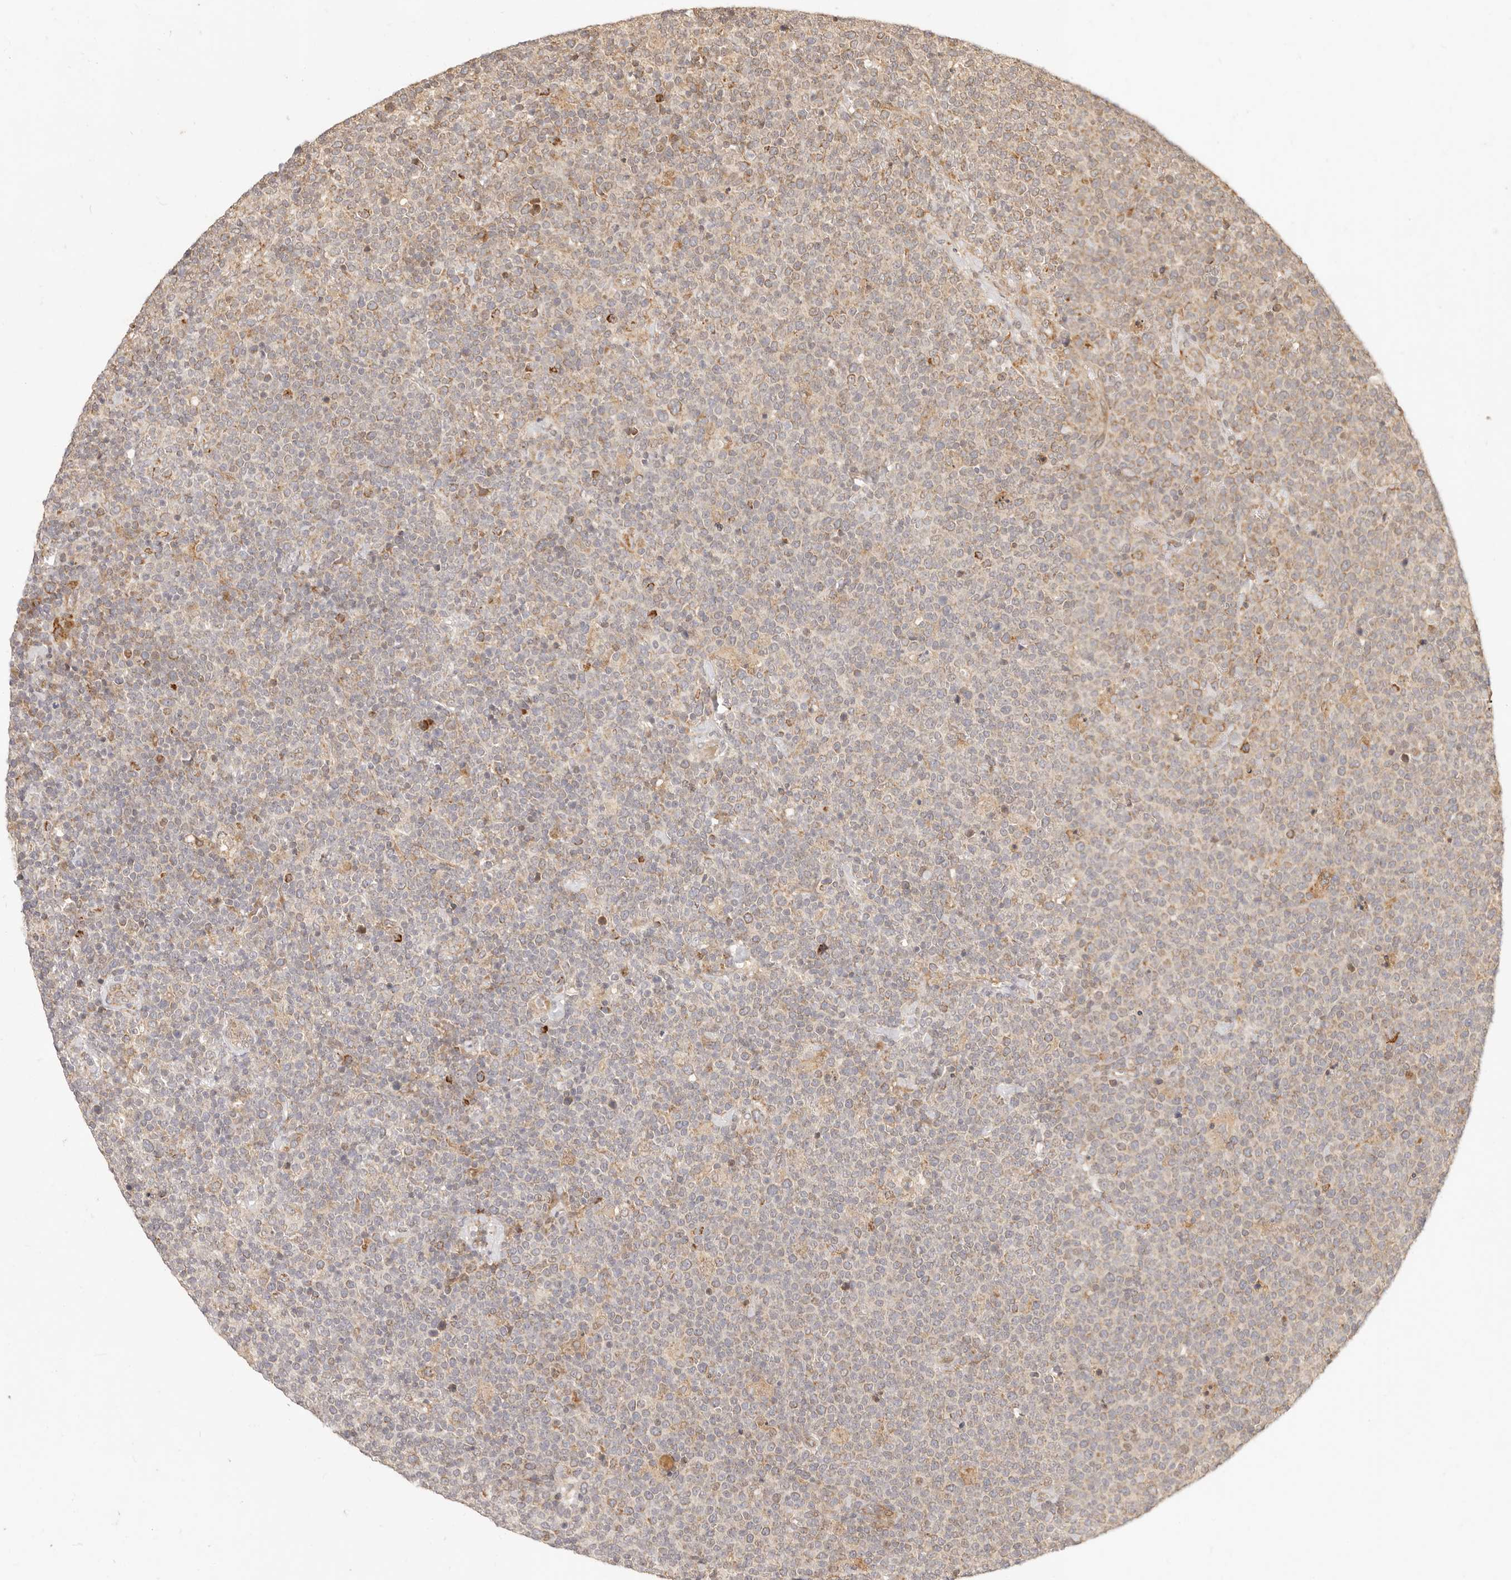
{"staining": {"intensity": "weak", "quantity": "25%-75%", "location": "cytoplasmic/membranous"}, "tissue": "lymphoma", "cell_type": "Tumor cells", "image_type": "cancer", "snomed": [{"axis": "morphology", "description": "Malignant lymphoma, non-Hodgkin's type, High grade"}, {"axis": "topography", "description": "Lymph node"}], "caption": "This image reveals immunohistochemistry (IHC) staining of malignant lymphoma, non-Hodgkin's type (high-grade), with low weak cytoplasmic/membranous positivity in approximately 25%-75% of tumor cells.", "gene": "TIMM17A", "patient": {"sex": "male", "age": 61}}